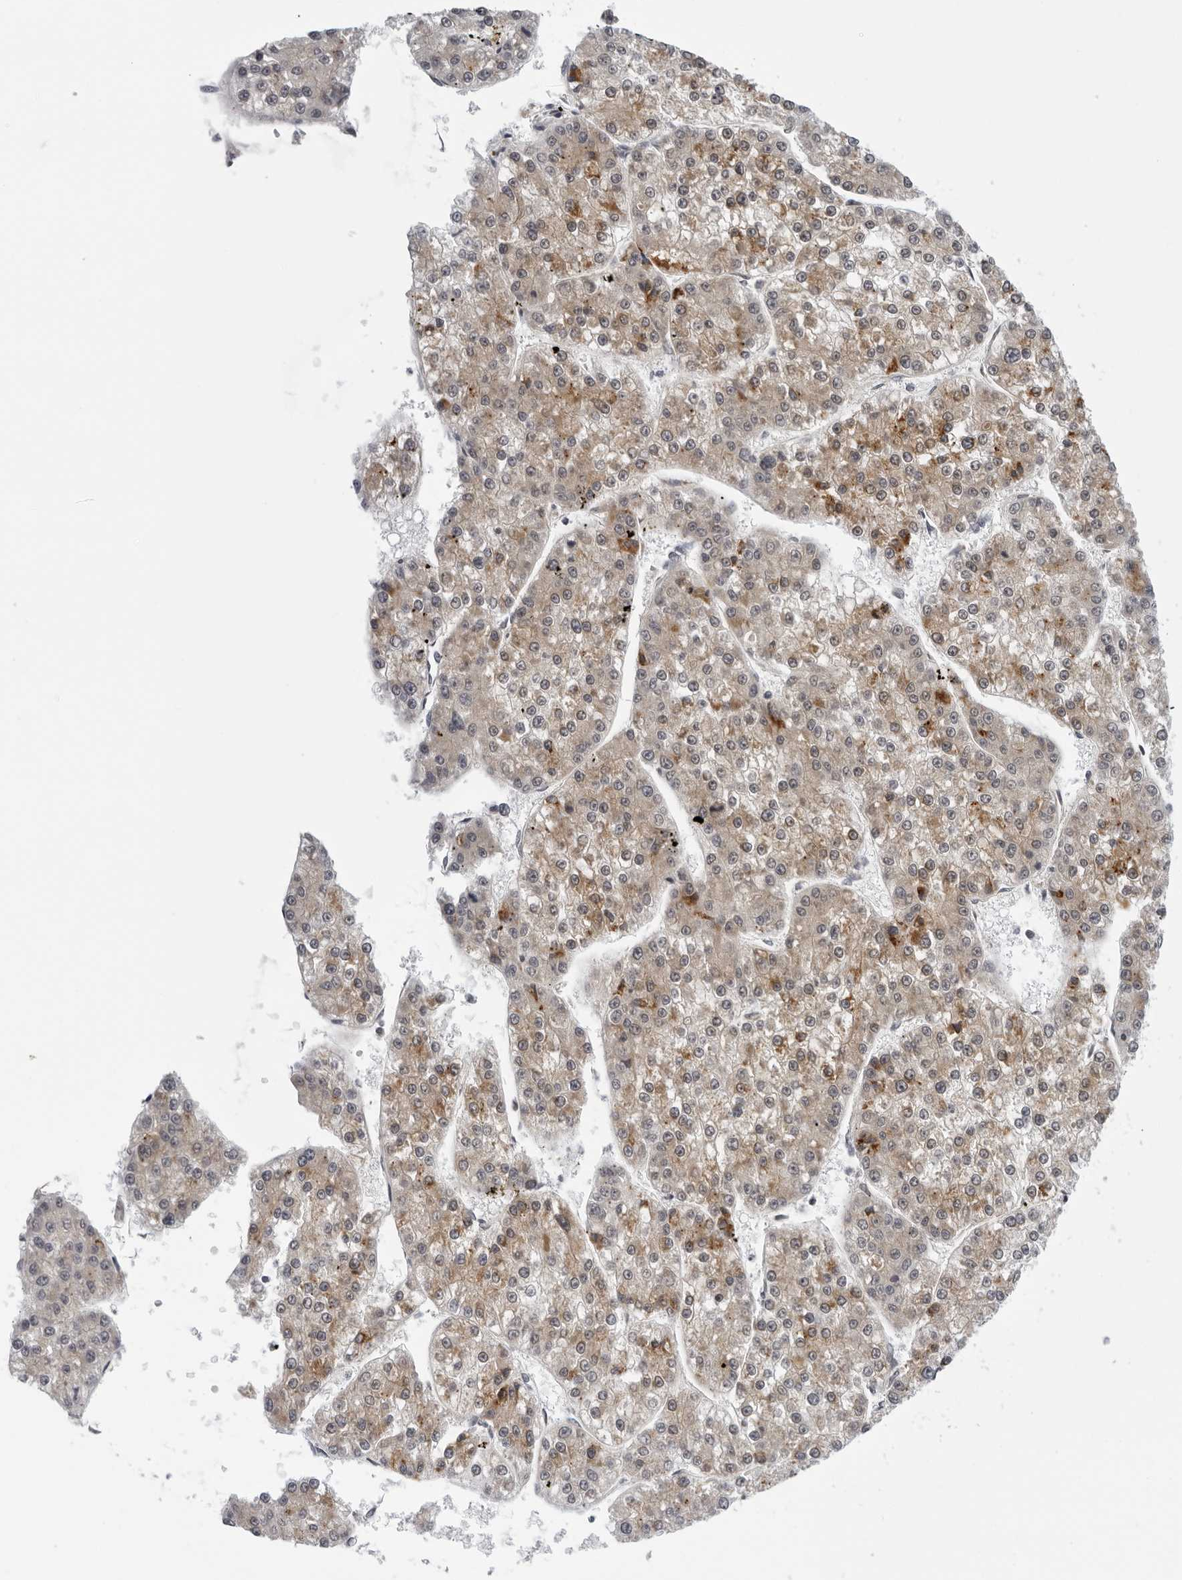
{"staining": {"intensity": "weak", "quantity": ">75%", "location": "cytoplasmic/membranous"}, "tissue": "liver cancer", "cell_type": "Tumor cells", "image_type": "cancer", "snomed": [{"axis": "morphology", "description": "Carcinoma, Hepatocellular, NOS"}, {"axis": "topography", "description": "Liver"}], "caption": "A brown stain labels weak cytoplasmic/membranous positivity of a protein in liver cancer (hepatocellular carcinoma) tumor cells. Nuclei are stained in blue.", "gene": "CPT2", "patient": {"sex": "female", "age": 73}}